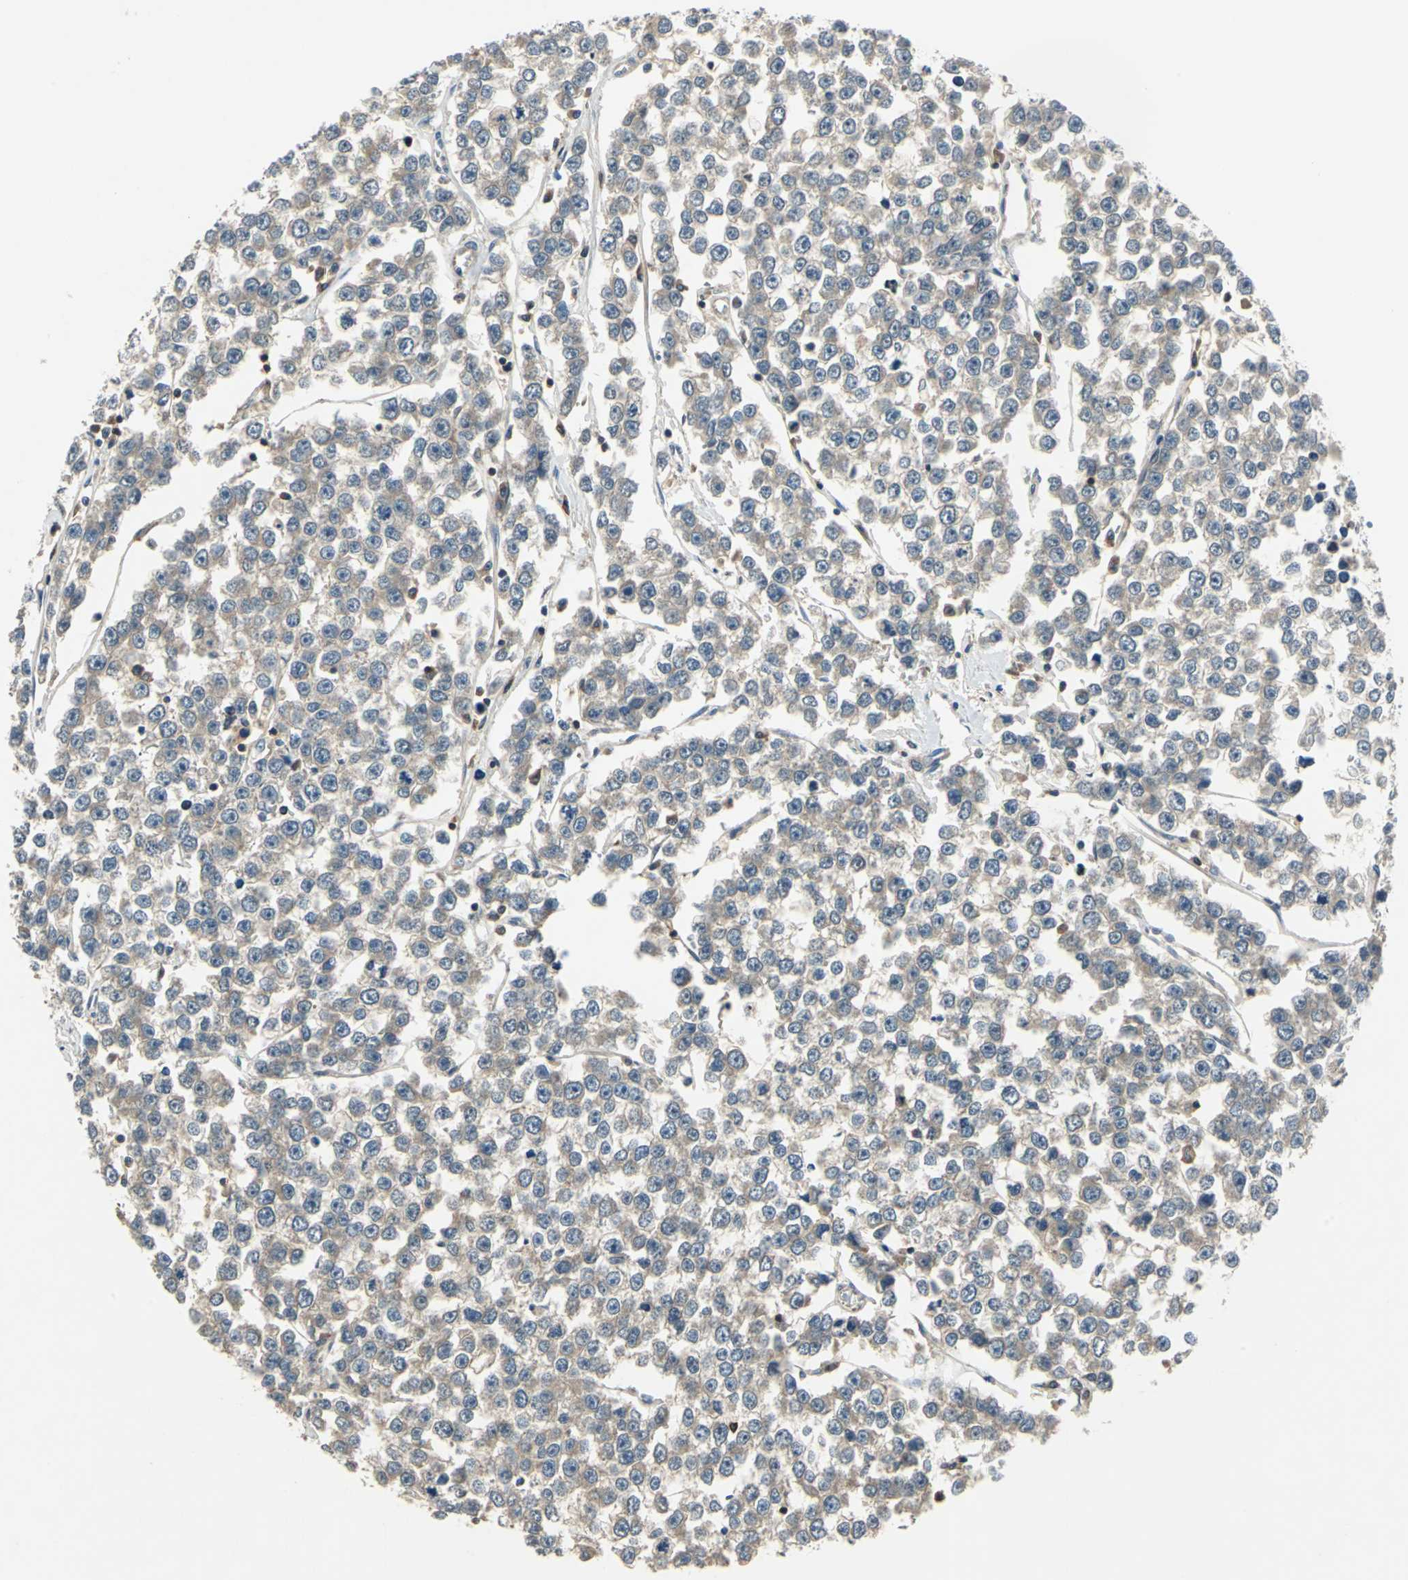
{"staining": {"intensity": "weak", "quantity": ">75%", "location": "cytoplasmic/membranous"}, "tissue": "testis cancer", "cell_type": "Tumor cells", "image_type": "cancer", "snomed": [{"axis": "morphology", "description": "Seminoma, NOS"}, {"axis": "morphology", "description": "Carcinoma, Embryonal, NOS"}, {"axis": "topography", "description": "Testis"}], "caption": "Testis seminoma tissue exhibits weak cytoplasmic/membranous staining in about >75% of tumor cells, visualized by immunohistochemistry.", "gene": "SLC19A2", "patient": {"sex": "male", "age": 52}}